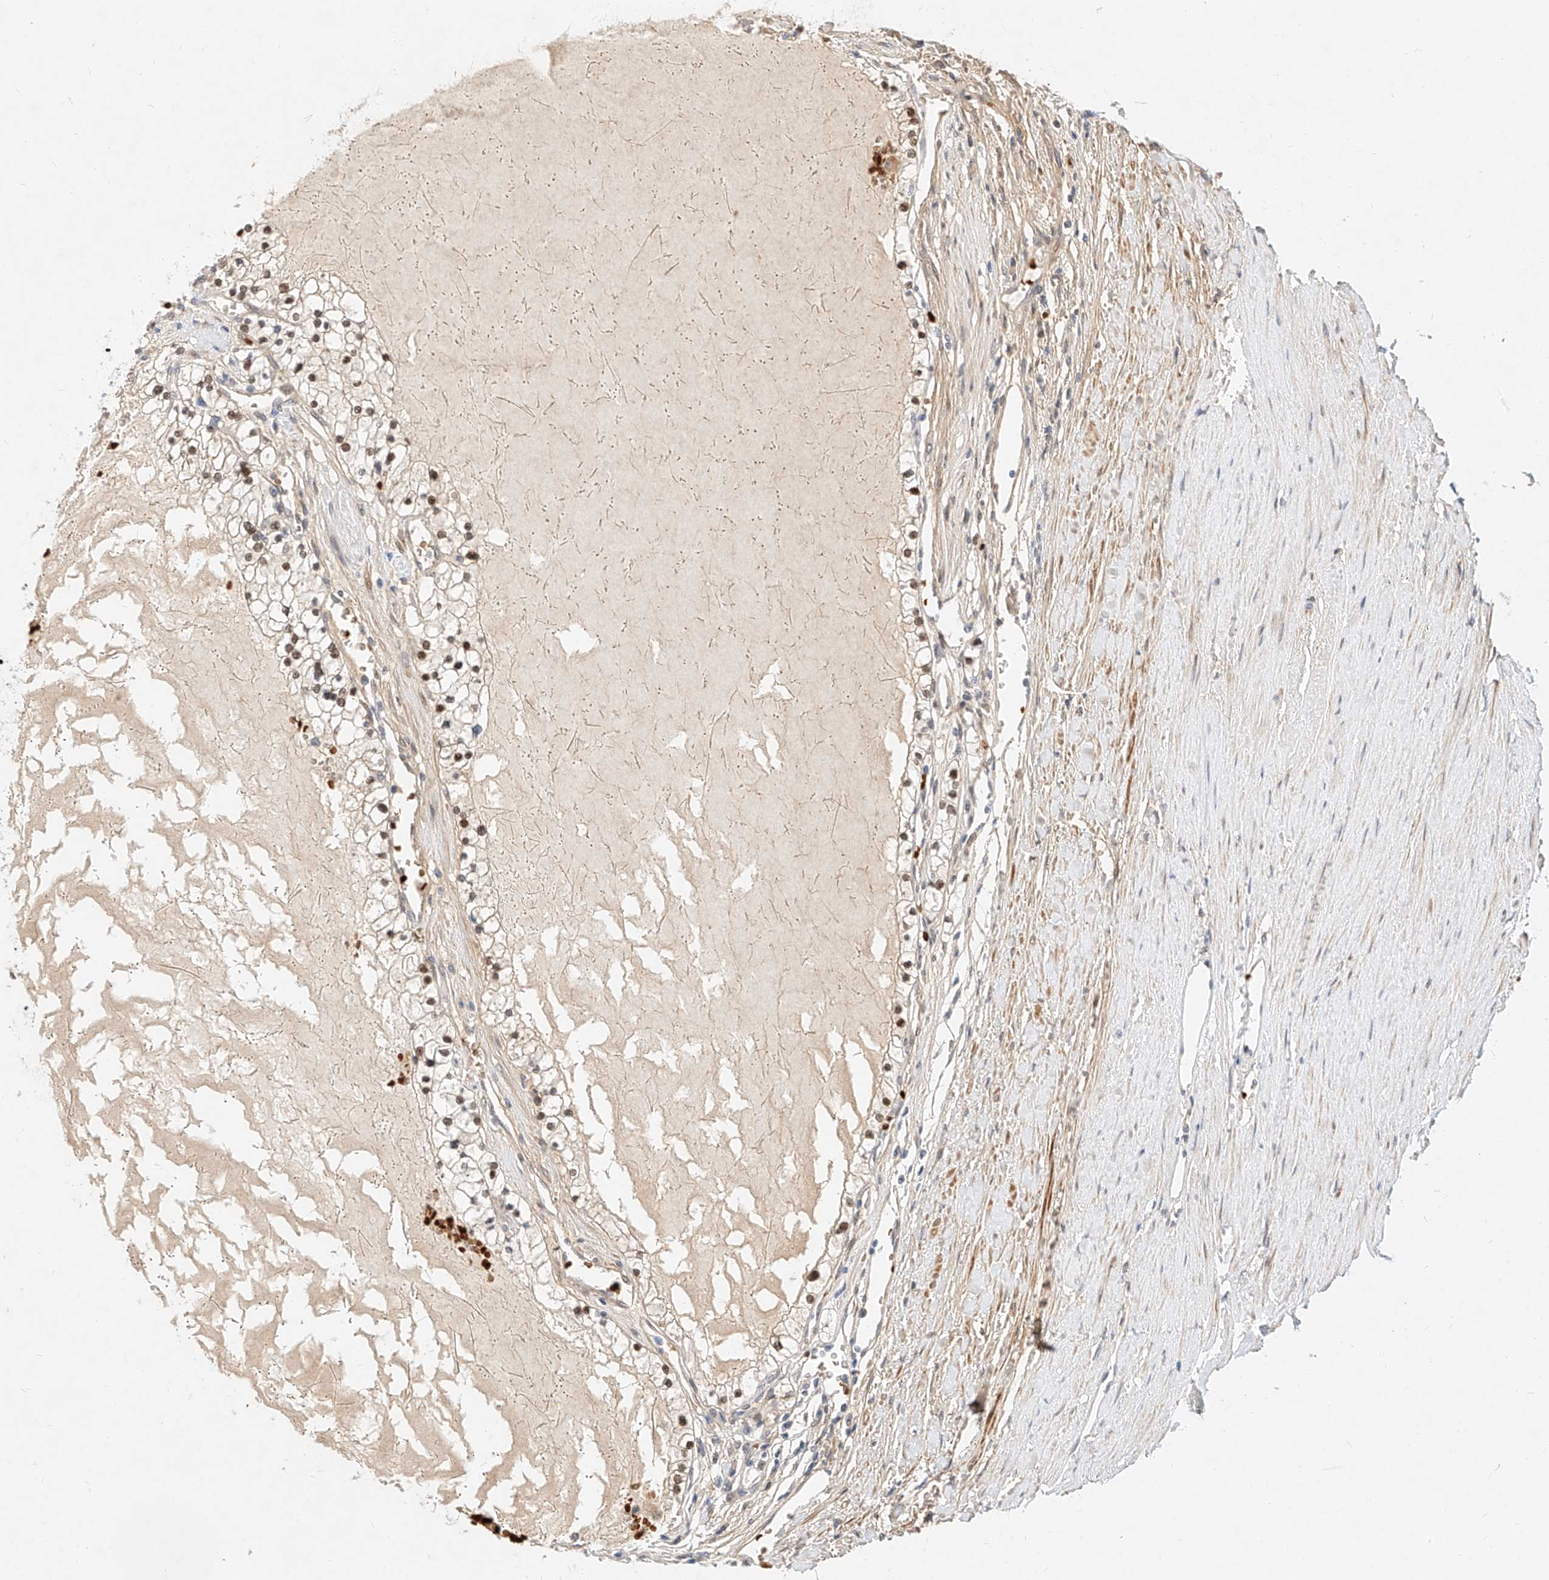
{"staining": {"intensity": "moderate", "quantity": ">75%", "location": "nuclear"}, "tissue": "renal cancer", "cell_type": "Tumor cells", "image_type": "cancer", "snomed": [{"axis": "morphology", "description": "Normal tissue, NOS"}, {"axis": "morphology", "description": "Adenocarcinoma, NOS"}, {"axis": "topography", "description": "Kidney"}], "caption": "A brown stain highlights moderate nuclear positivity of a protein in renal cancer tumor cells.", "gene": "CBX8", "patient": {"sex": "male", "age": 68}}